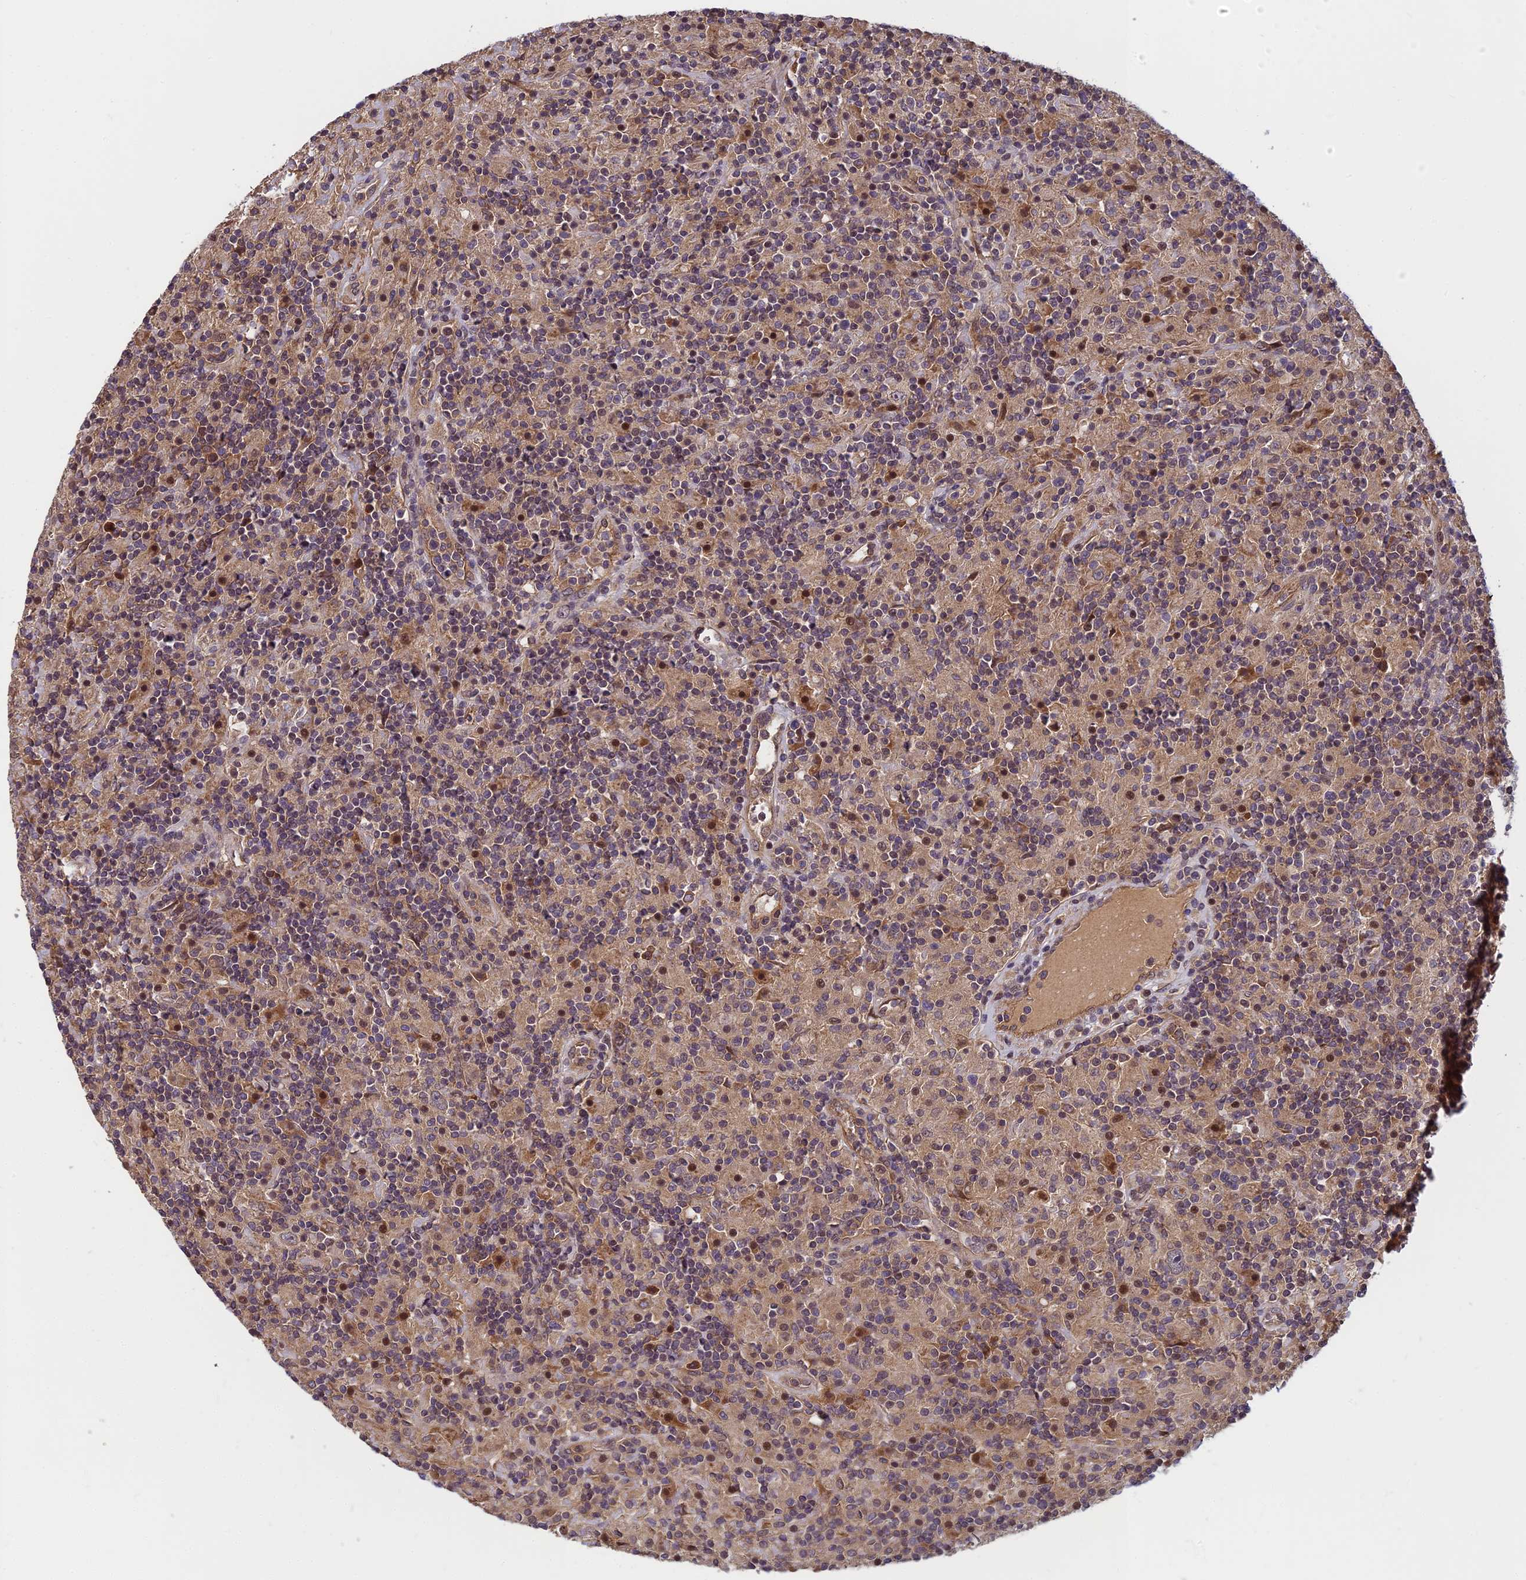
{"staining": {"intensity": "negative", "quantity": "none", "location": "none"}, "tissue": "lymphoma", "cell_type": "Tumor cells", "image_type": "cancer", "snomed": [{"axis": "morphology", "description": "Hodgkin's disease, NOS"}, {"axis": "topography", "description": "Lymph node"}], "caption": "An IHC histopathology image of Hodgkin's disease is shown. There is no staining in tumor cells of Hodgkin's disease.", "gene": "PIKFYVE", "patient": {"sex": "male", "age": 70}}